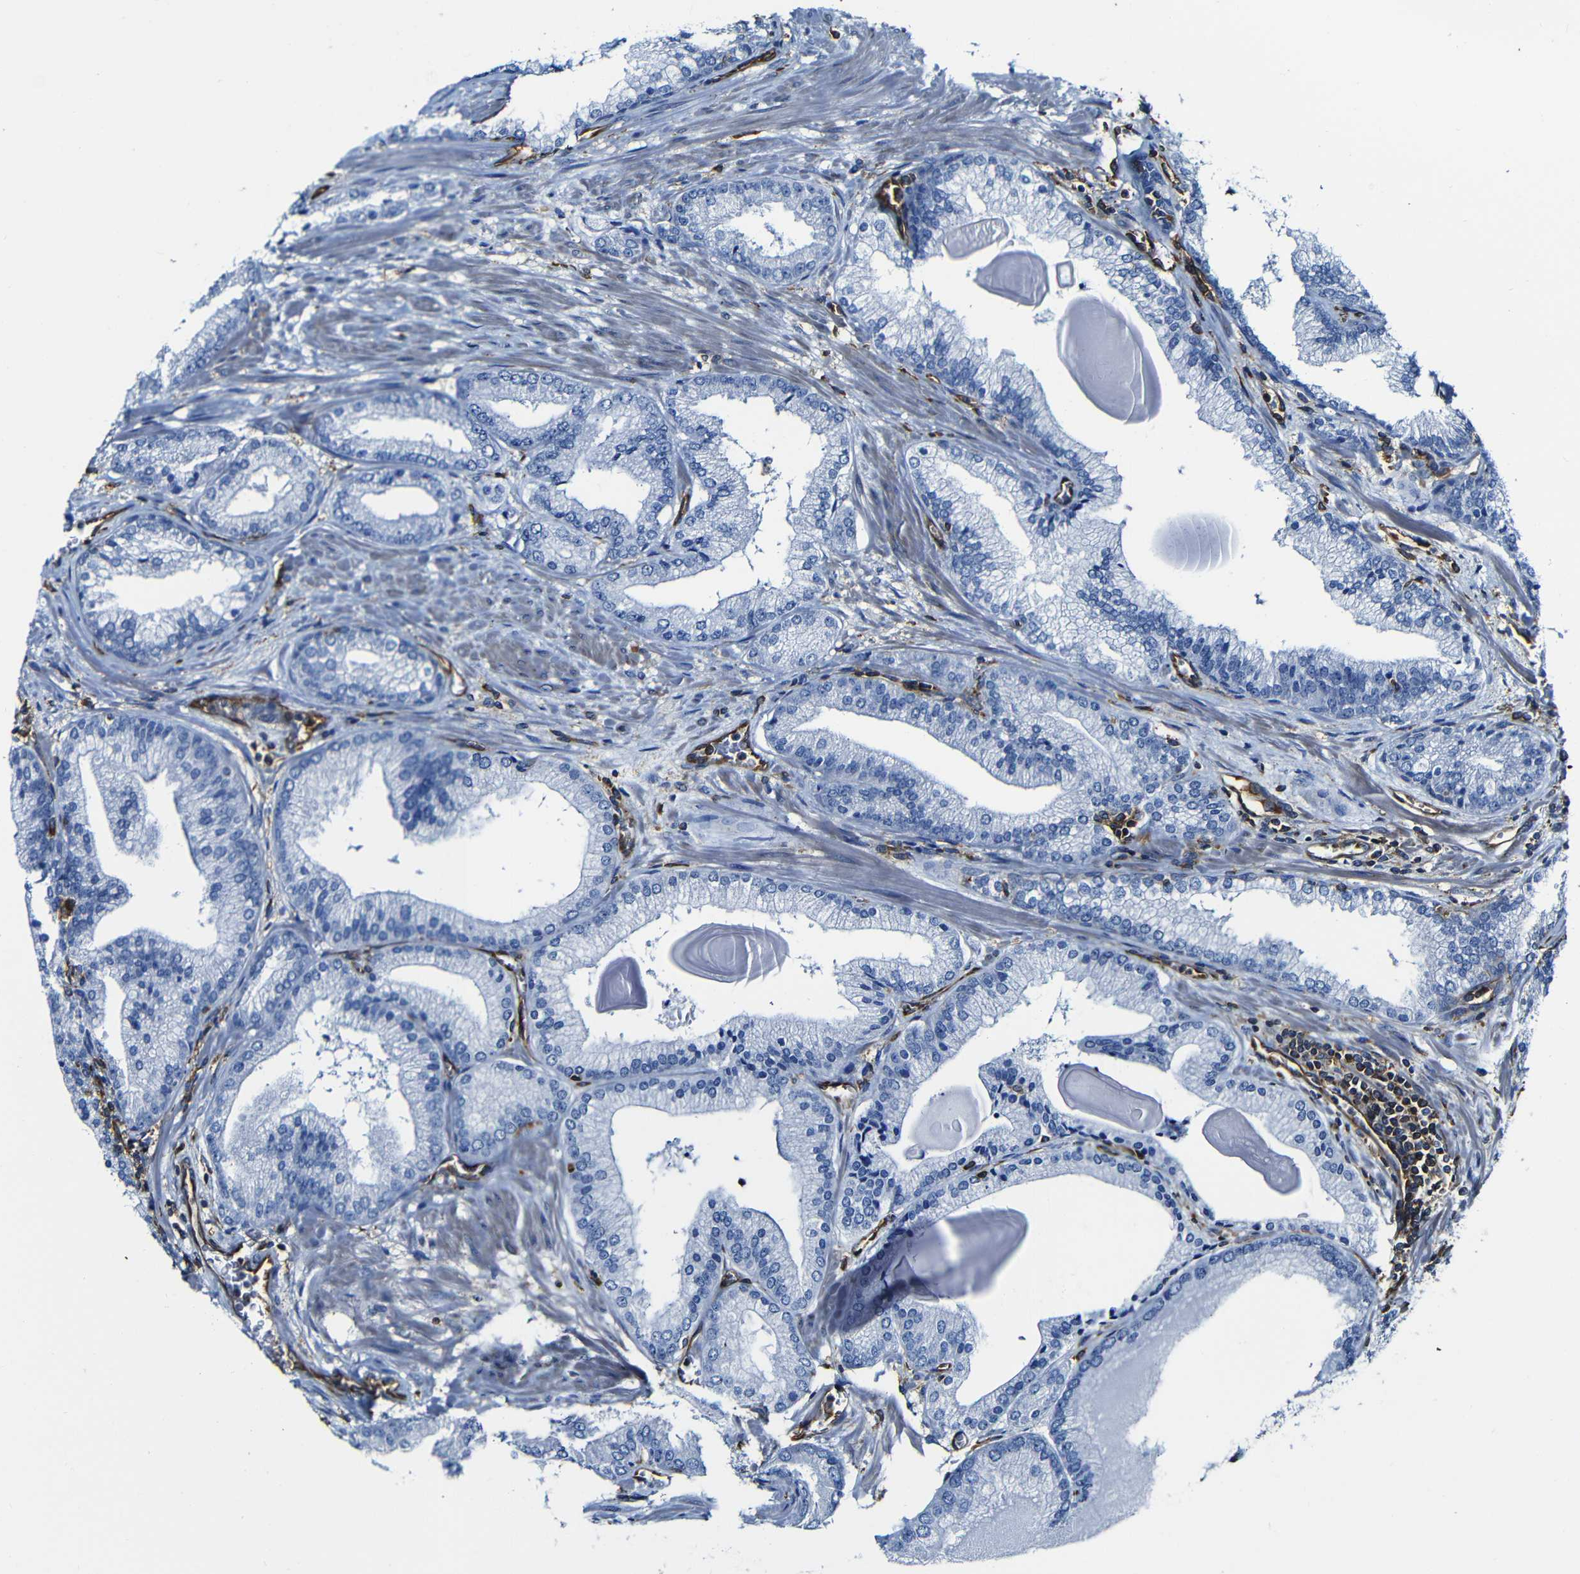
{"staining": {"intensity": "negative", "quantity": "none", "location": "none"}, "tissue": "prostate cancer", "cell_type": "Tumor cells", "image_type": "cancer", "snomed": [{"axis": "morphology", "description": "Adenocarcinoma, Low grade"}, {"axis": "topography", "description": "Prostate"}], "caption": "Immunohistochemistry (IHC) of adenocarcinoma (low-grade) (prostate) displays no staining in tumor cells.", "gene": "MSN", "patient": {"sex": "male", "age": 59}}